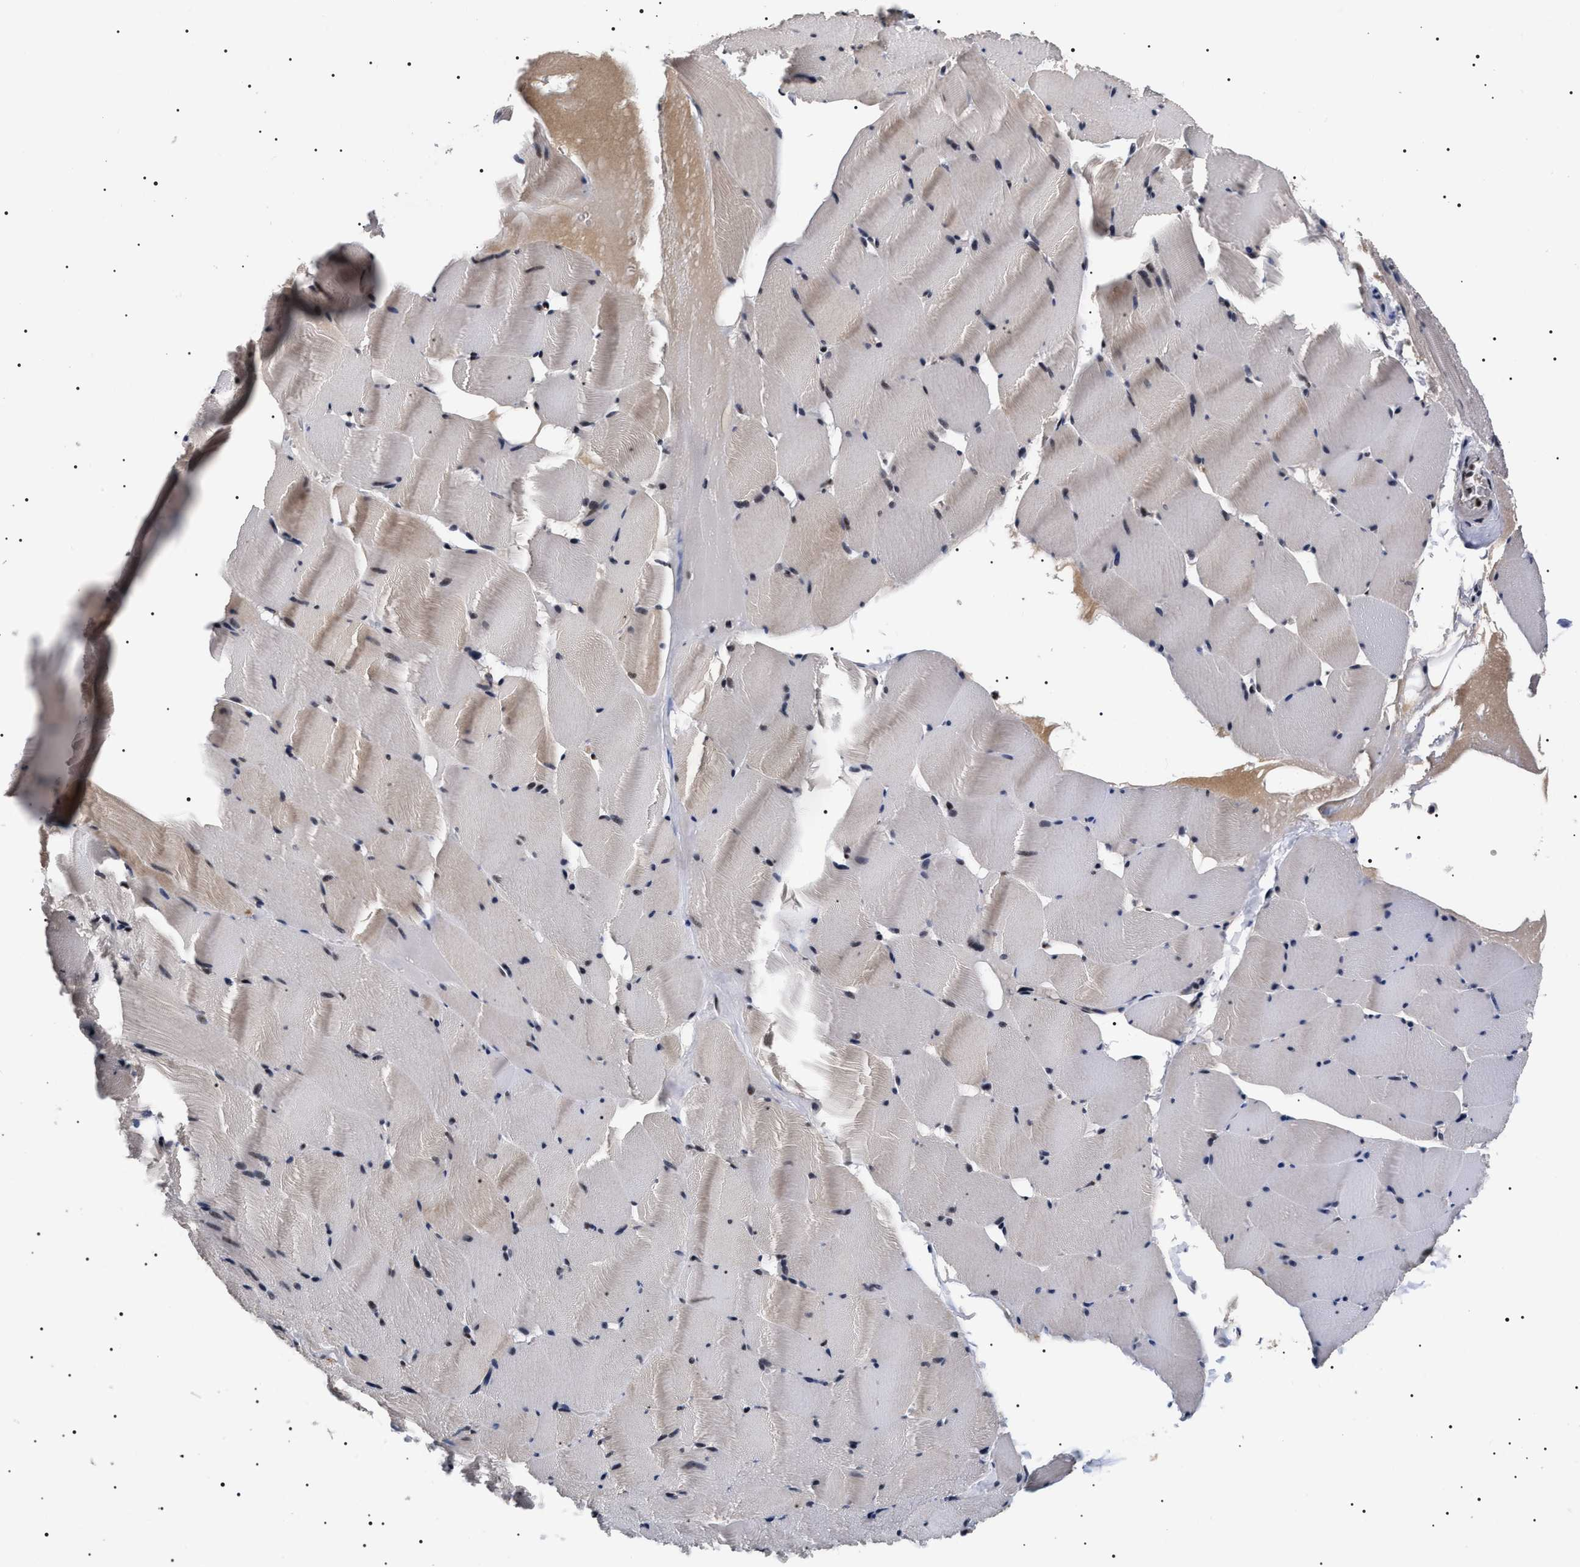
{"staining": {"intensity": "moderate", "quantity": "25%-75%", "location": "nuclear"}, "tissue": "skeletal muscle", "cell_type": "Myocytes", "image_type": "normal", "snomed": [{"axis": "morphology", "description": "Normal tissue, NOS"}, {"axis": "topography", "description": "Skeletal muscle"}], "caption": "Approximately 25%-75% of myocytes in unremarkable skeletal muscle exhibit moderate nuclear protein staining as visualized by brown immunohistochemical staining.", "gene": "CAAP1", "patient": {"sex": "male", "age": 62}}